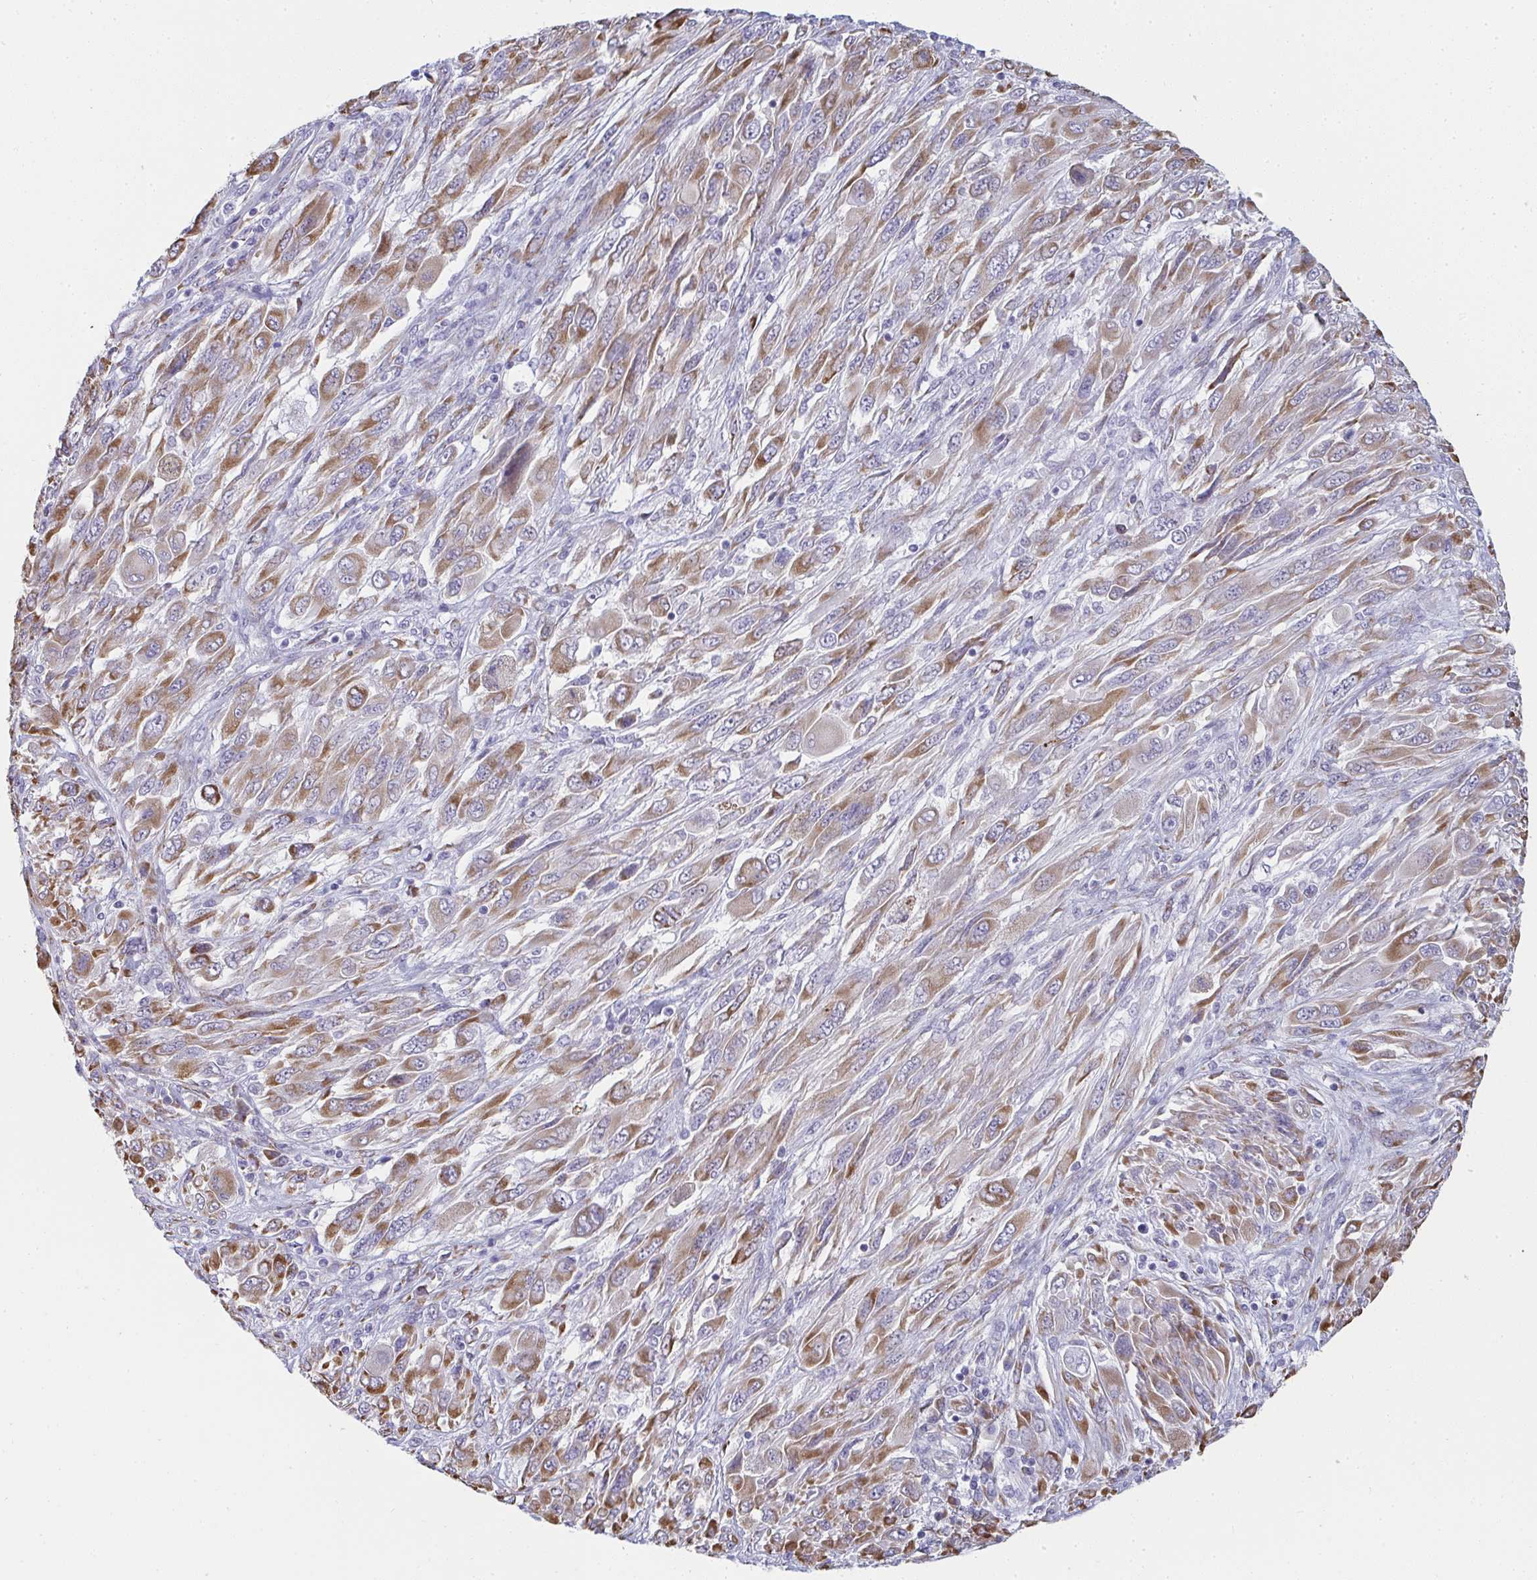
{"staining": {"intensity": "moderate", "quantity": ">75%", "location": "cytoplasmic/membranous"}, "tissue": "melanoma", "cell_type": "Tumor cells", "image_type": "cancer", "snomed": [{"axis": "morphology", "description": "Malignant melanoma, NOS"}, {"axis": "topography", "description": "Skin"}], "caption": "A high-resolution histopathology image shows immunohistochemistry staining of melanoma, which exhibits moderate cytoplasmic/membranous positivity in approximately >75% of tumor cells. The staining was performed using DAB (3,3'-diaminobenzidine), with brown indicating positive protein expression. Nuclei are stained blue with hematoxylin.", "gene": "SHROOM1", "patient": {"sex": "female", "age": 91}}